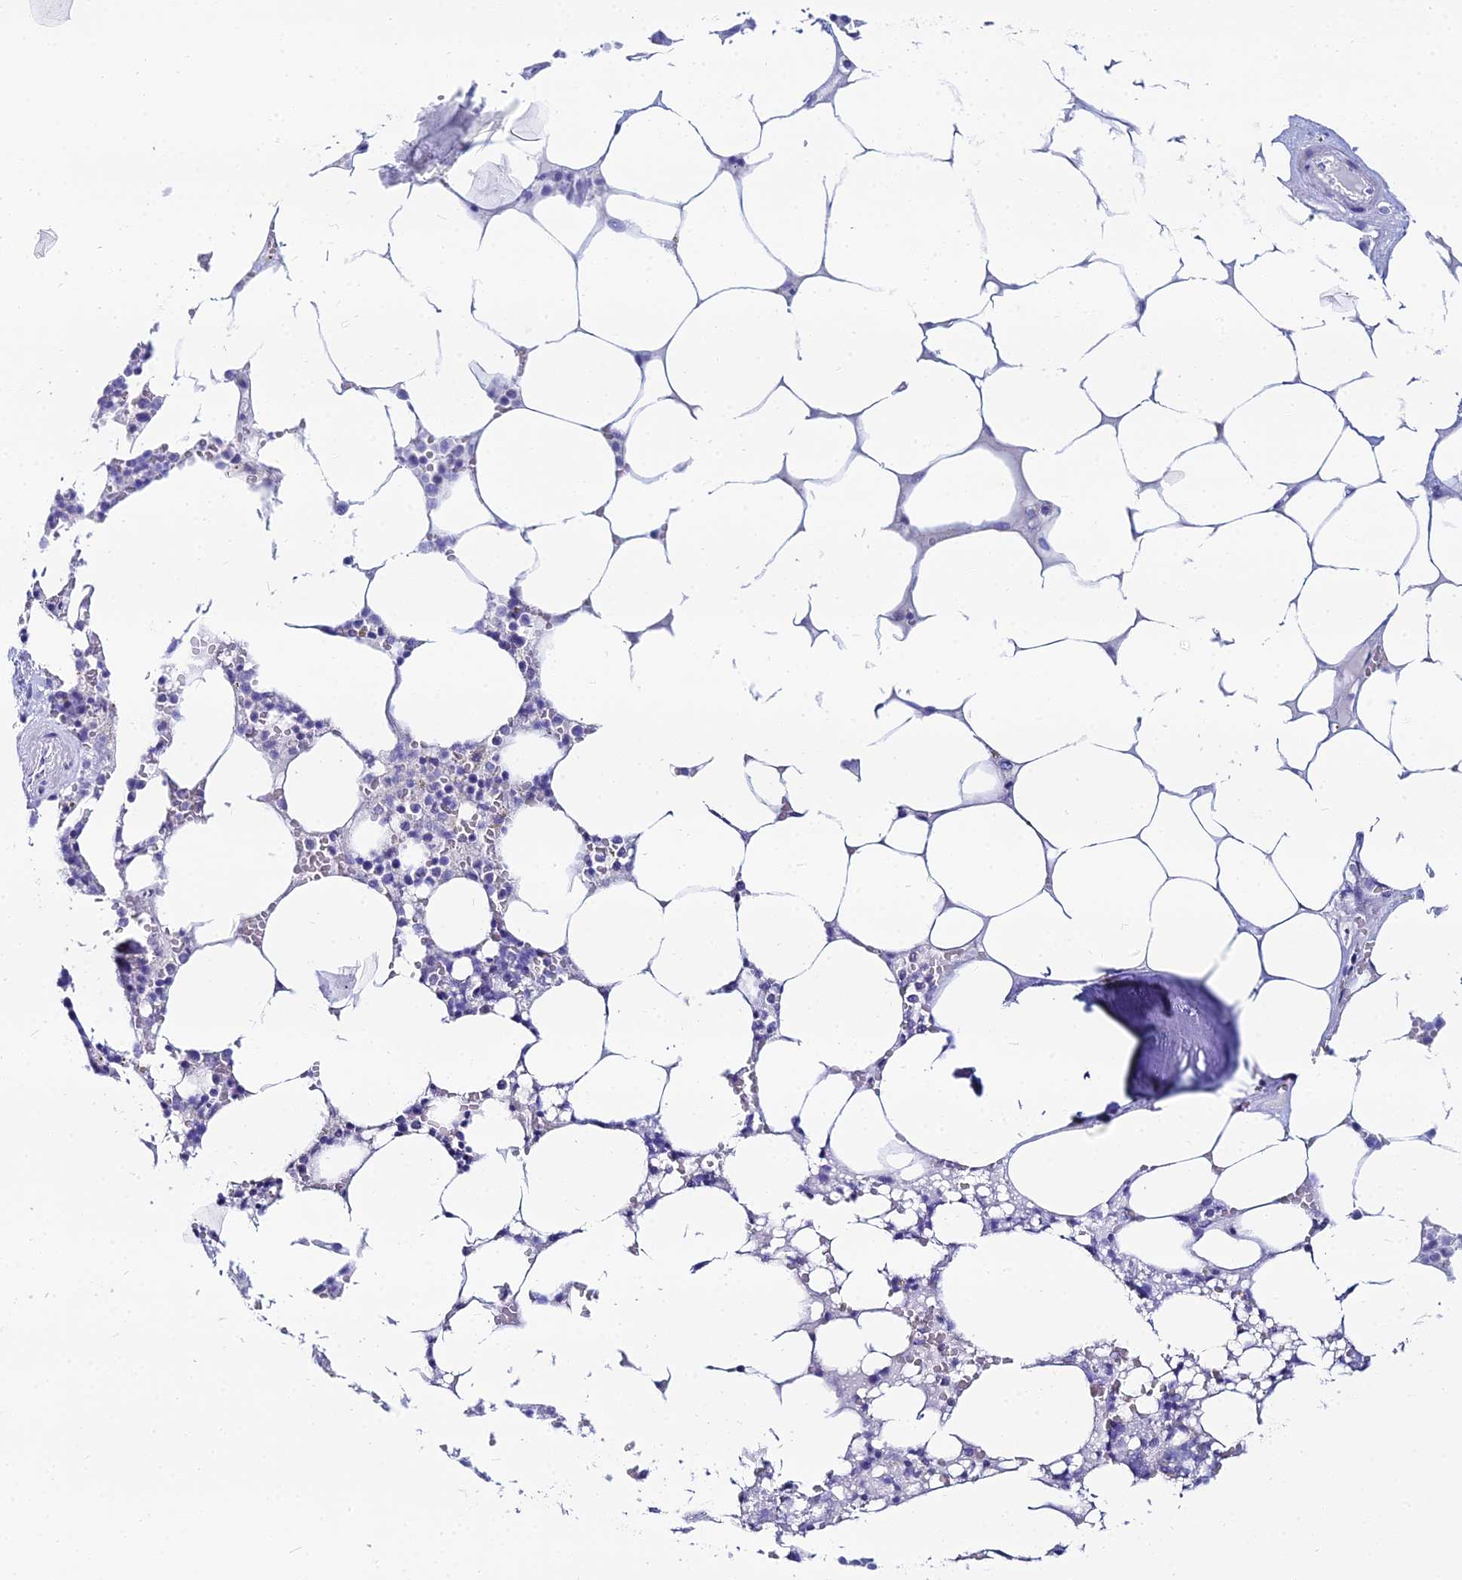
{"staining": {"intensity": "negative", "quantity": "none", "location": "none"}, "tissue": "bone marrow", "cell_type": "Hematopoietic cells", "image_type": "normal", "snomed": [{"axis": "morphology", "description": "Normal tissue, NOS"}, {"axis": "topography", "description": "Bone marrow"}], "caption": "IHC photomicrograph of unremarkable bone marrow: bone marrow stained with DAB shows no significant protein staining in hematopoietic cells.", "gene": "HSPA1L", "patient": {"sex": "male", "age": 64}}